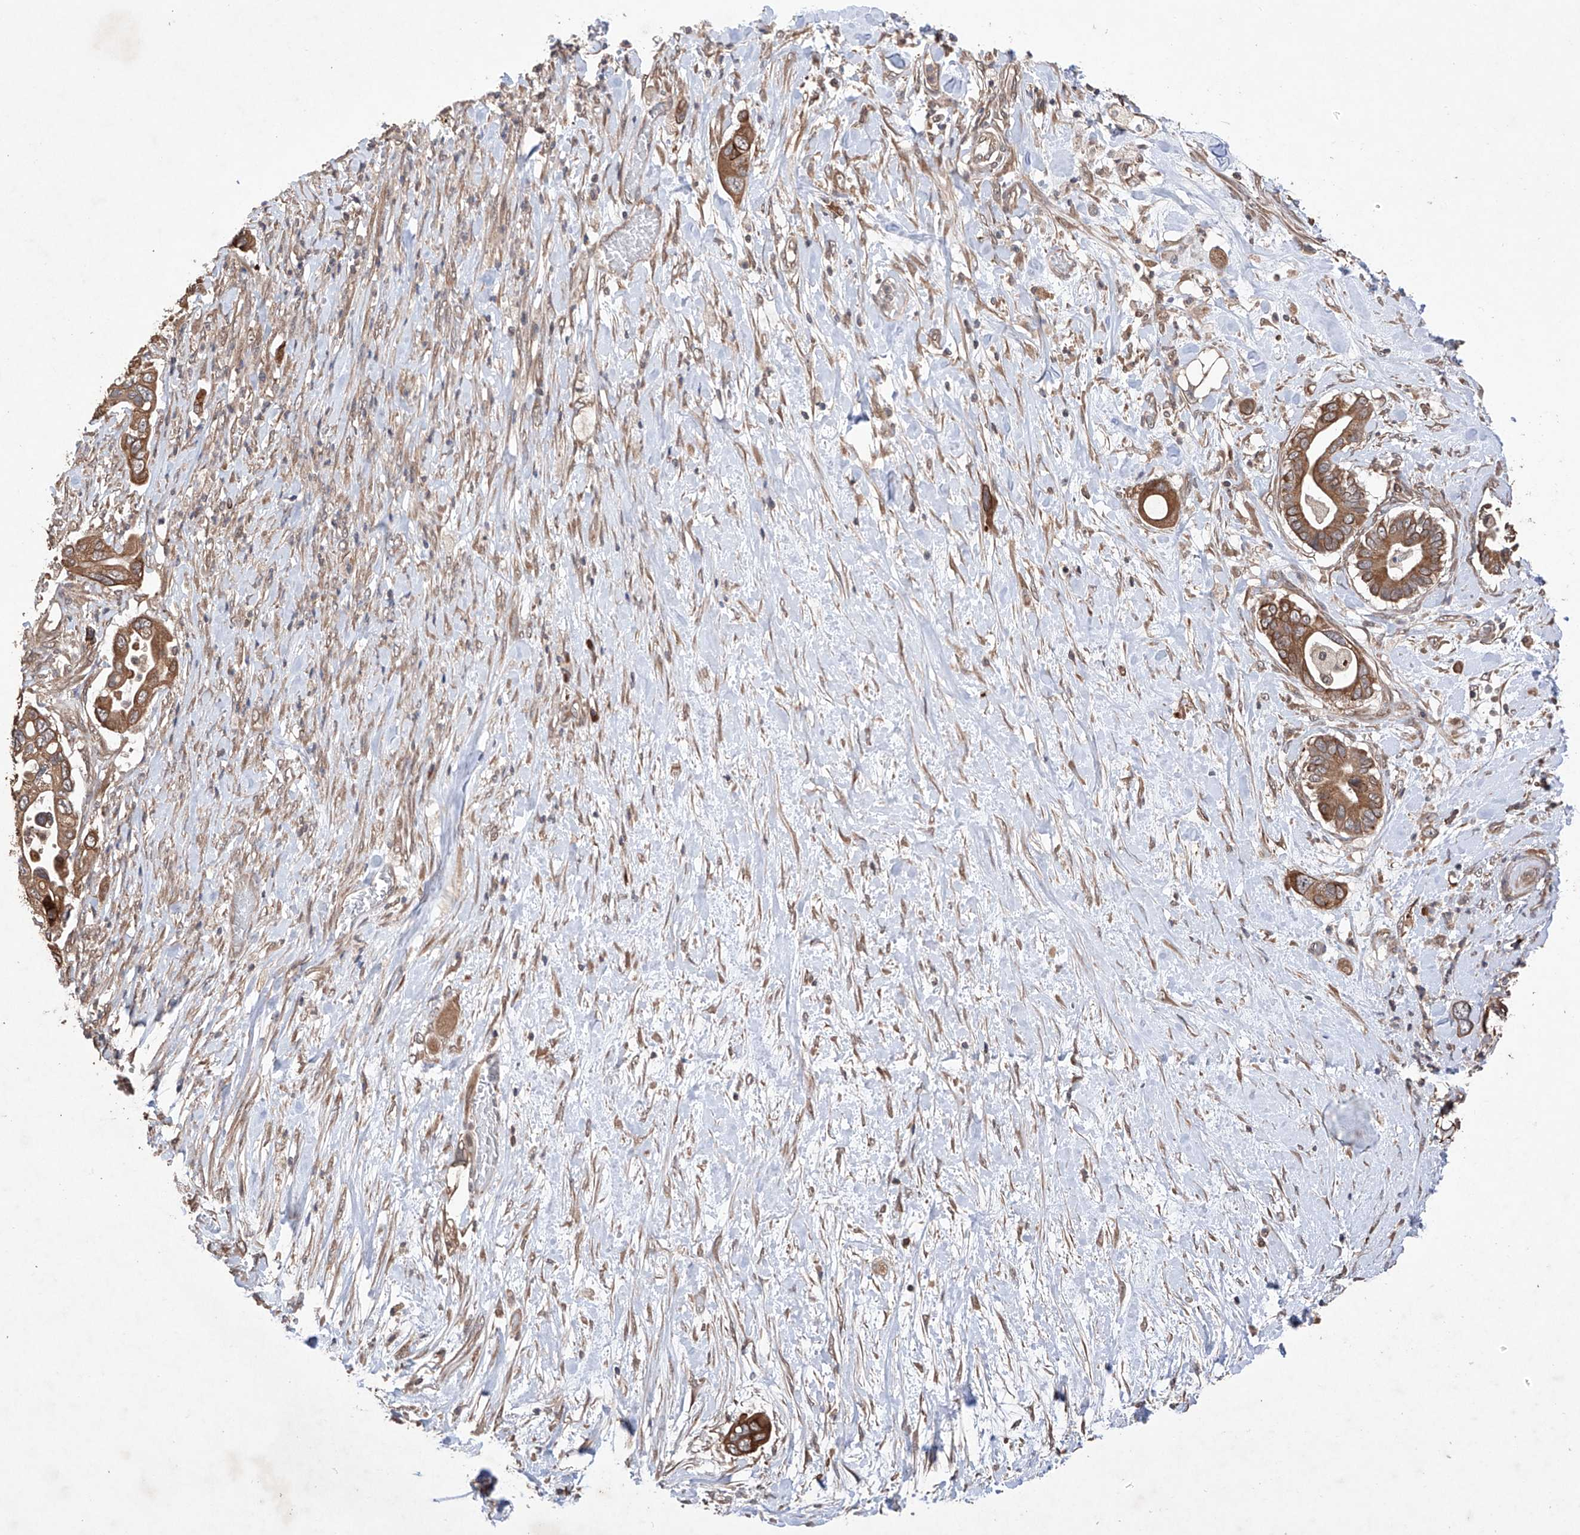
{"staining": {"intensity": "moderate", "quantity": ">75%", "location": "cytoplasmic/membranous"}, "tissue": "pancreatic cancer", "cell_type": "Tumor cells", "image_type": "cancer", "snomed": [{"axis": "morphology", "description": "Adenocarcinoma, NOS"}, {"axis": "topography", "description": "Pancreas"}], "caption": "Immunohistochemistry (IHC) of pancreatic adenocarcinoma displays medium levels of moderate cytoplasmic/membranous staining in approximately >75% of tumor cells.", "gene": "LURAP1", "patient": {"sex": "male", "age": 68}}